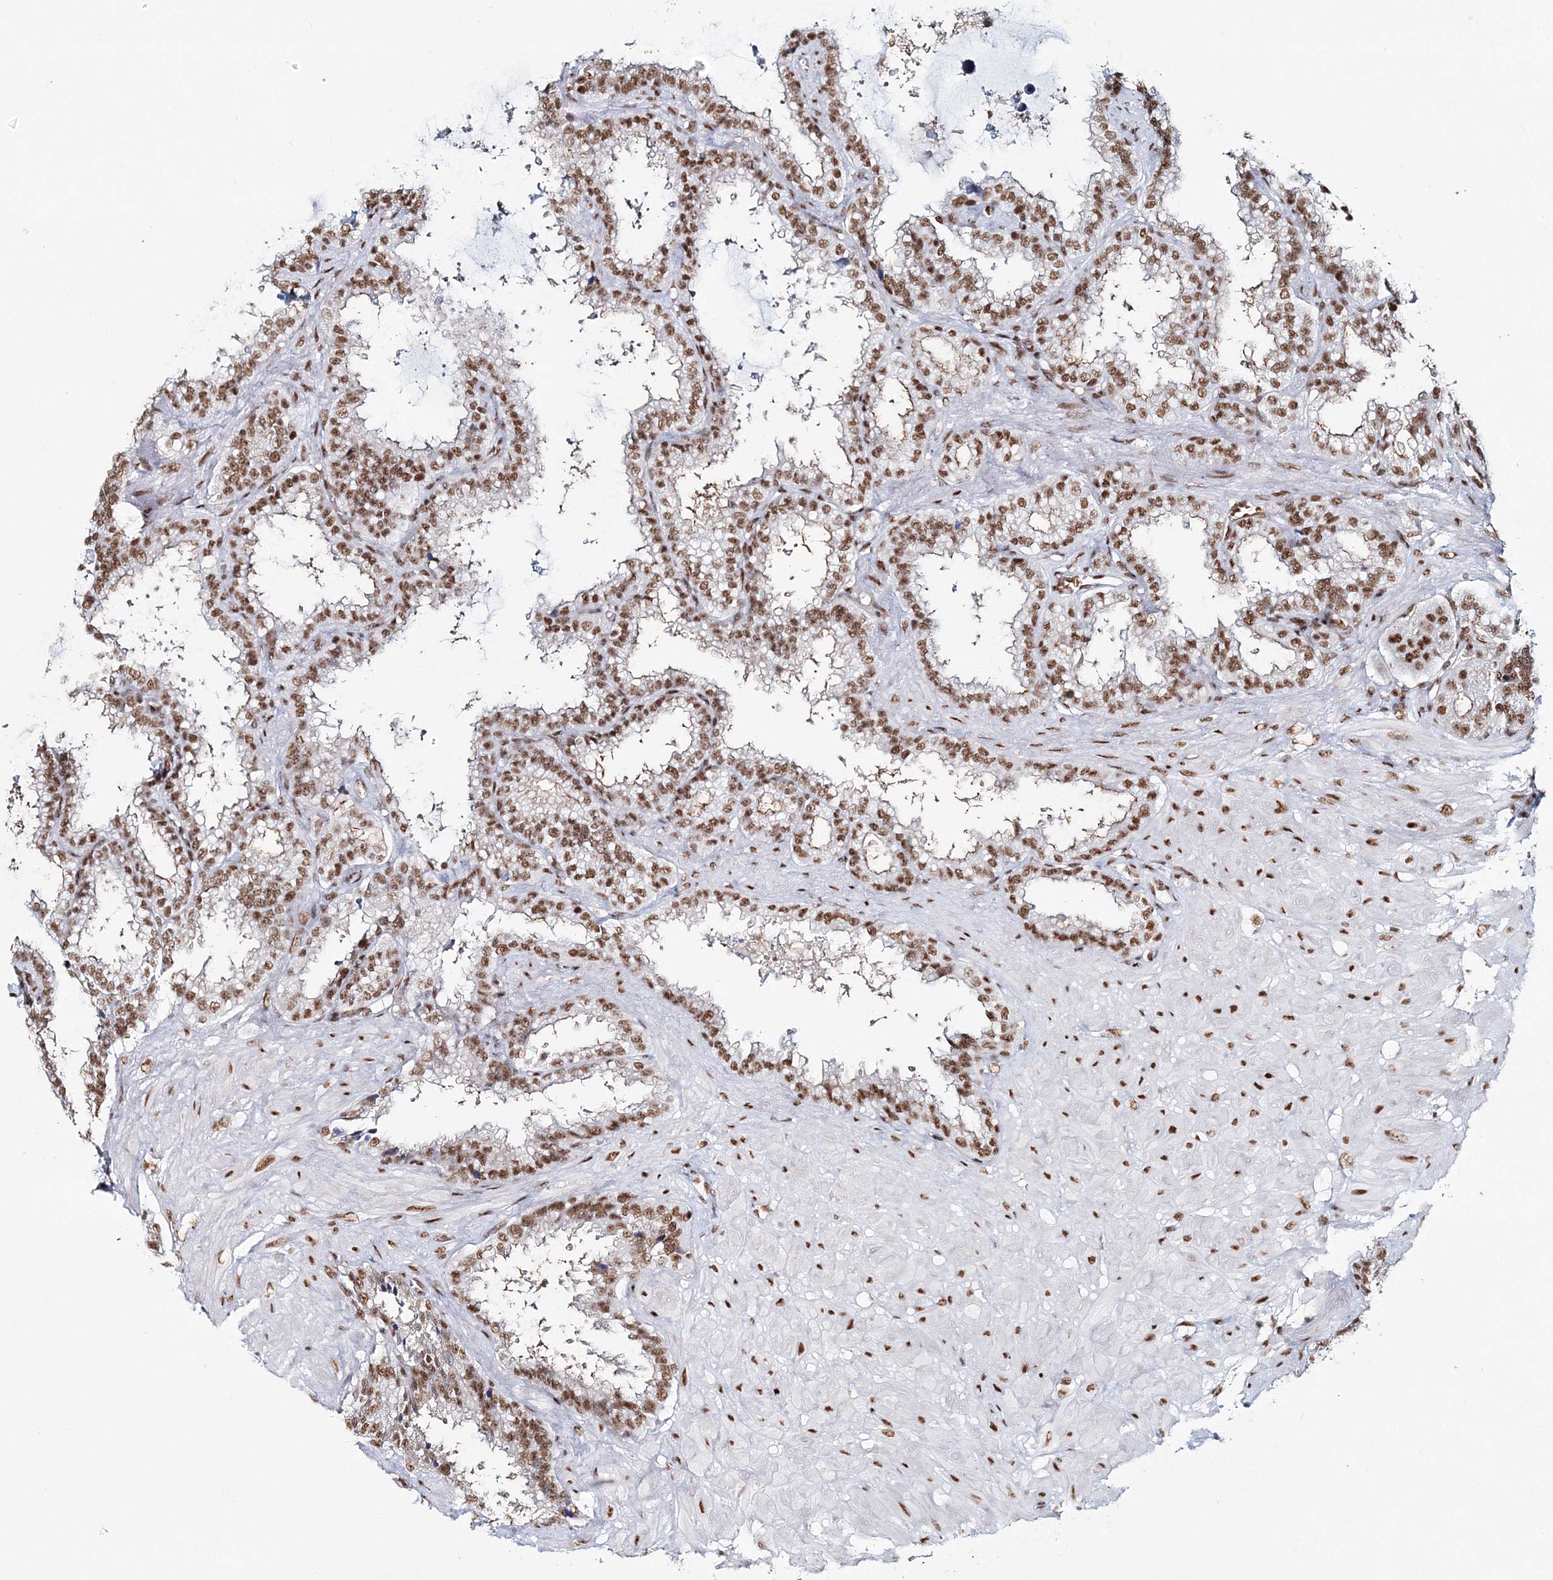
{"staining": {"intensity": "moderate", "quantity": ">75%", "location": "nuclear"}, "tissue": "seminal vesicle", "cell_type": "Glandular cells", "image_type": "normal", "snomed": [{"axis": "morphology", "description": "Normal tissue, NOS"}, {"axis": "topography", "description": "Seminal veicle"}], "caption": "Protein analysis of benign seminal vesicle exhibits moderate nuclear positivity in about >75% of glandular cells. The staining was performed using DAB to visualize the protein expression in brown, while the nuclei were stained in blue with hematoxylin (Magnification: 20x).", "gene": "ENSG00000290315", "patient": {"sex": "male", "age": 46}}